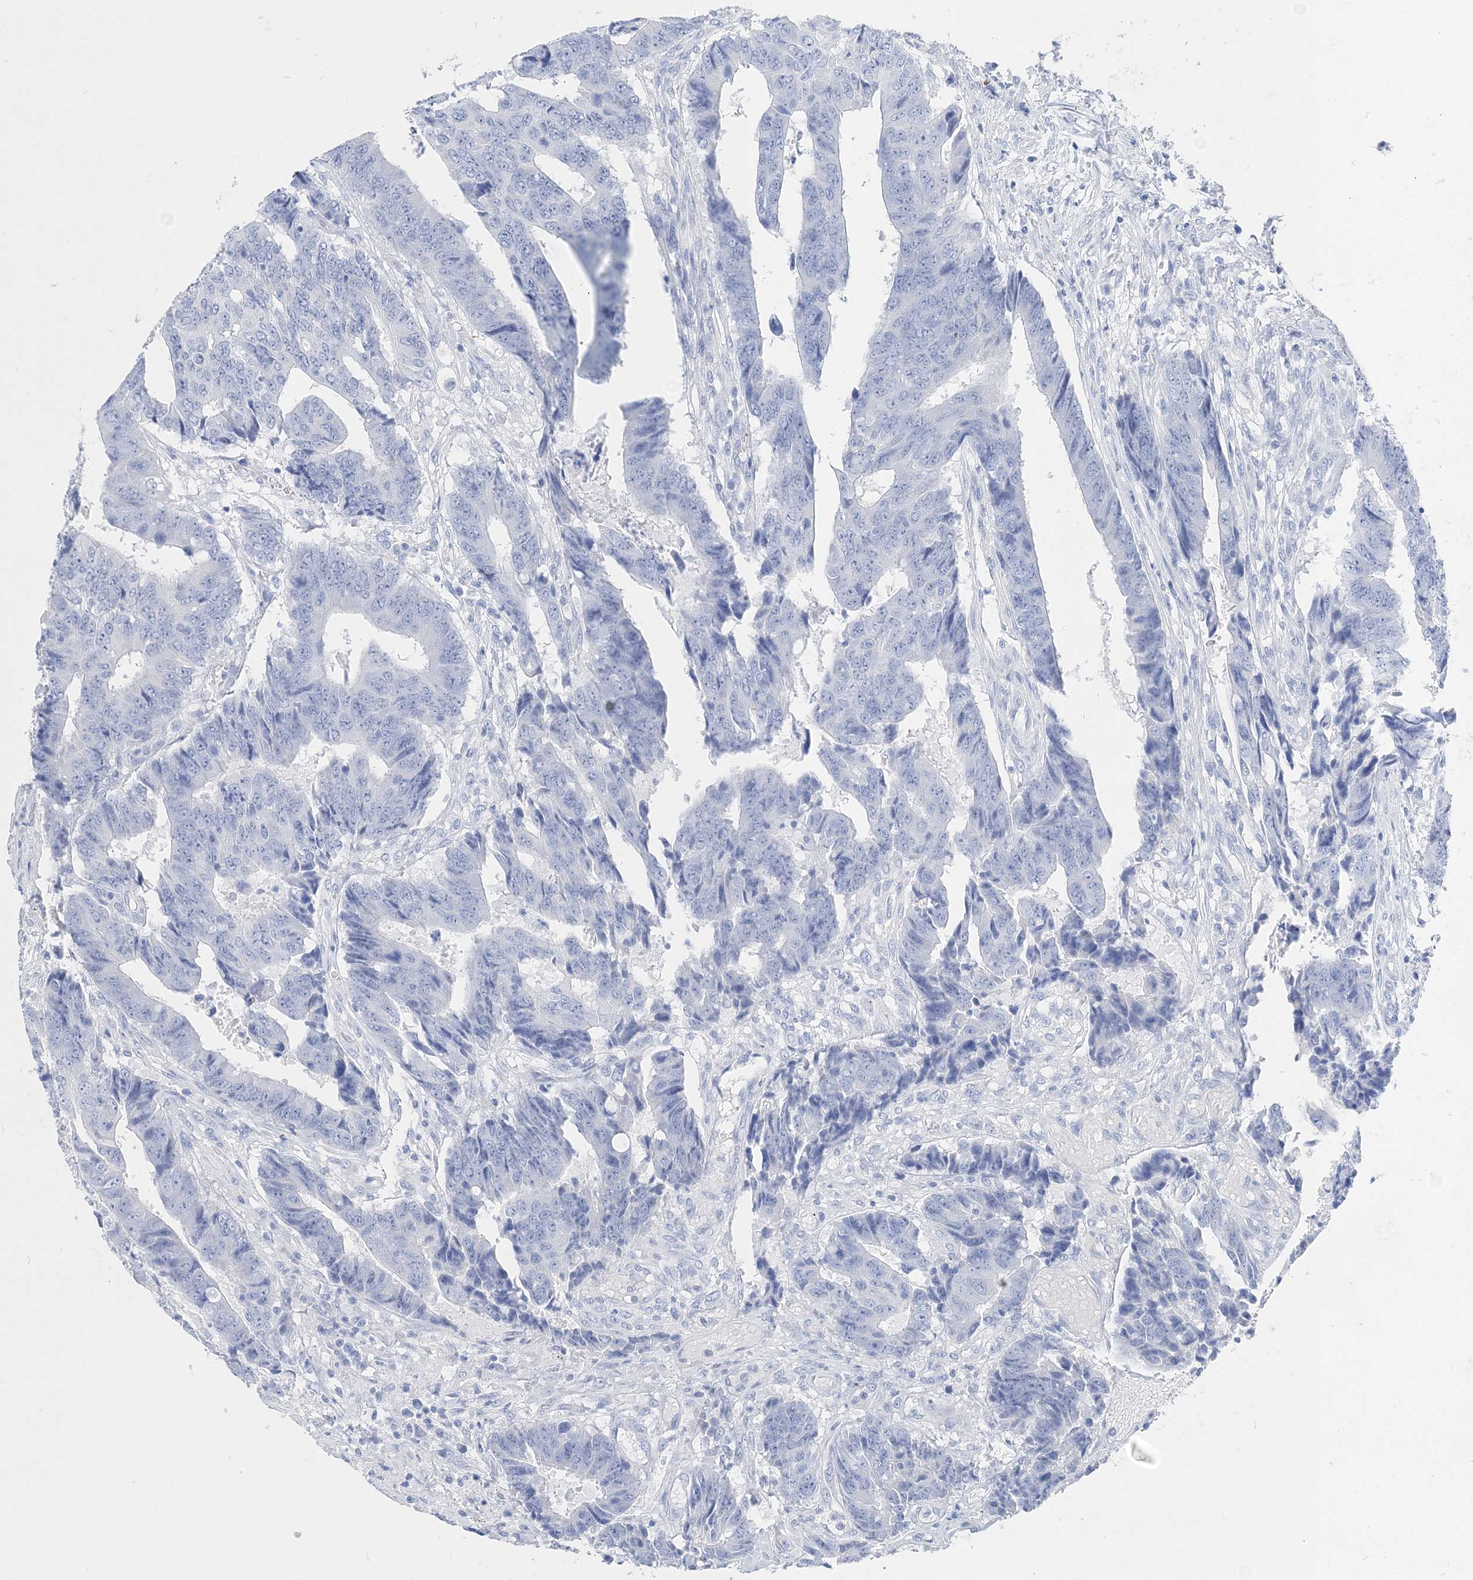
{"staining": {"intensity": "negative", "quantity": "none", "location": "none"}, "tissue": "colorectal cancer", "cell_type": "Tumor cells", "image_type": "cancer", "snomed": [{"axis": "morphology", "description": "Adenocarcinoma, NOS"}, {"axis": "topography", "description": "Rectum"}], "caption": "DAB (3,3'-diaminobenzidine) immunohistochemical staining of colorectal adenocarcinoma displays no significant expression in tumor cells.", "gene": "TSPYL6", "patient": {"sex": "male", "age": 84}}